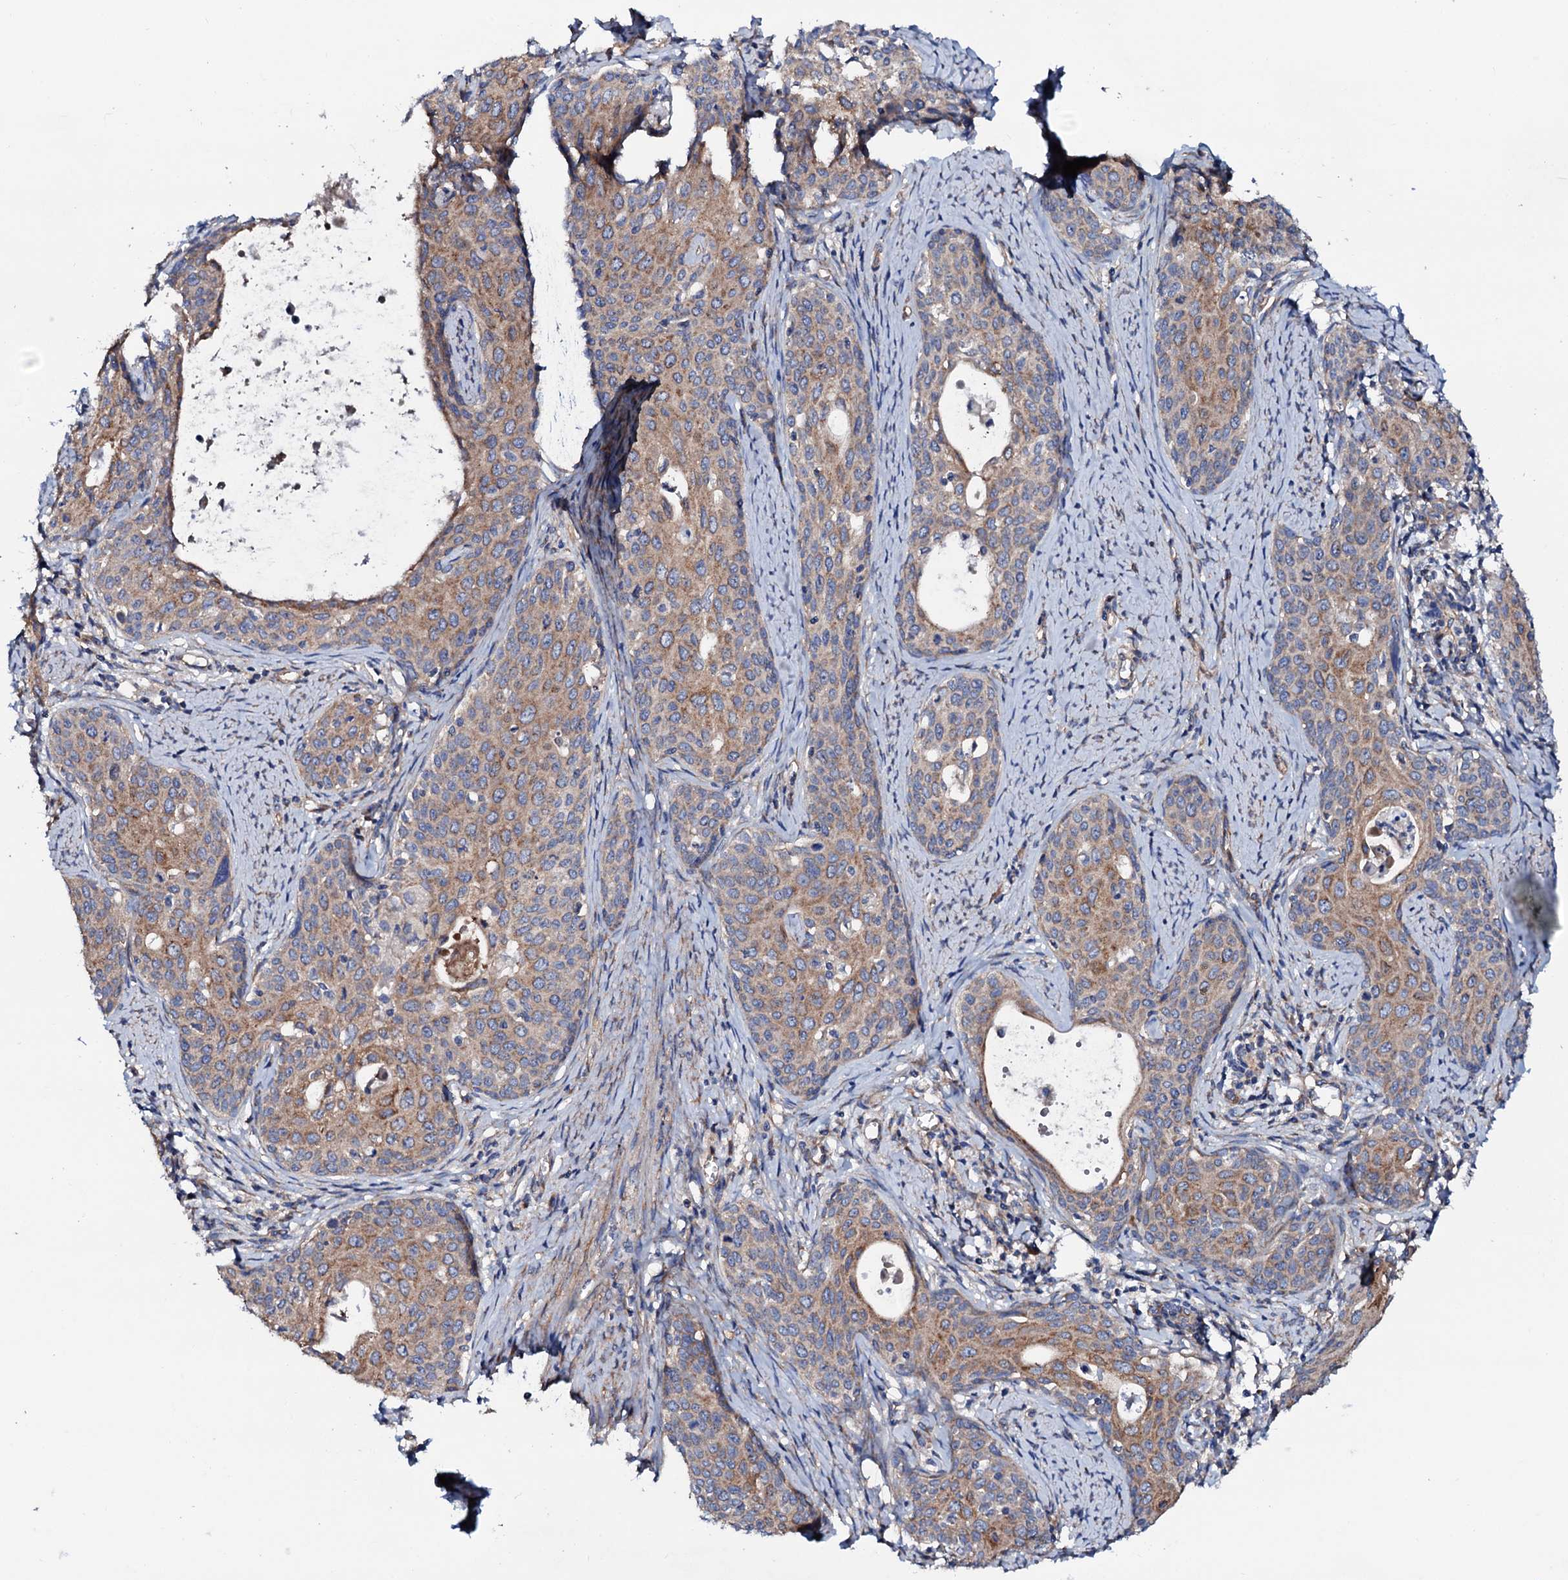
{"staining": {"intensity": "moderate", "quantity": ">75%", "location": "cytoplasmic/membranous"}, "tissue": "cervical cancer", "cell_type": "Tumor cells", "image_type": "cancer", "snomed": [{"axis": "morphology", "description": "Squamous cell carcinoma, NOS"}, {"axis": "topography", "description": "Cervix"}], "caption": "Immunohistochemistry image of neoplastic tissue: cervical cancer stained using IHC displays medium levels of moderate protein expression localized specifically in the cytoplasmic/membranous of tumor cells, appearing as a cytoplasmic/membranous brown color.", "gene": "STARD13", "patient": {"sex": "female", "age": 52}}